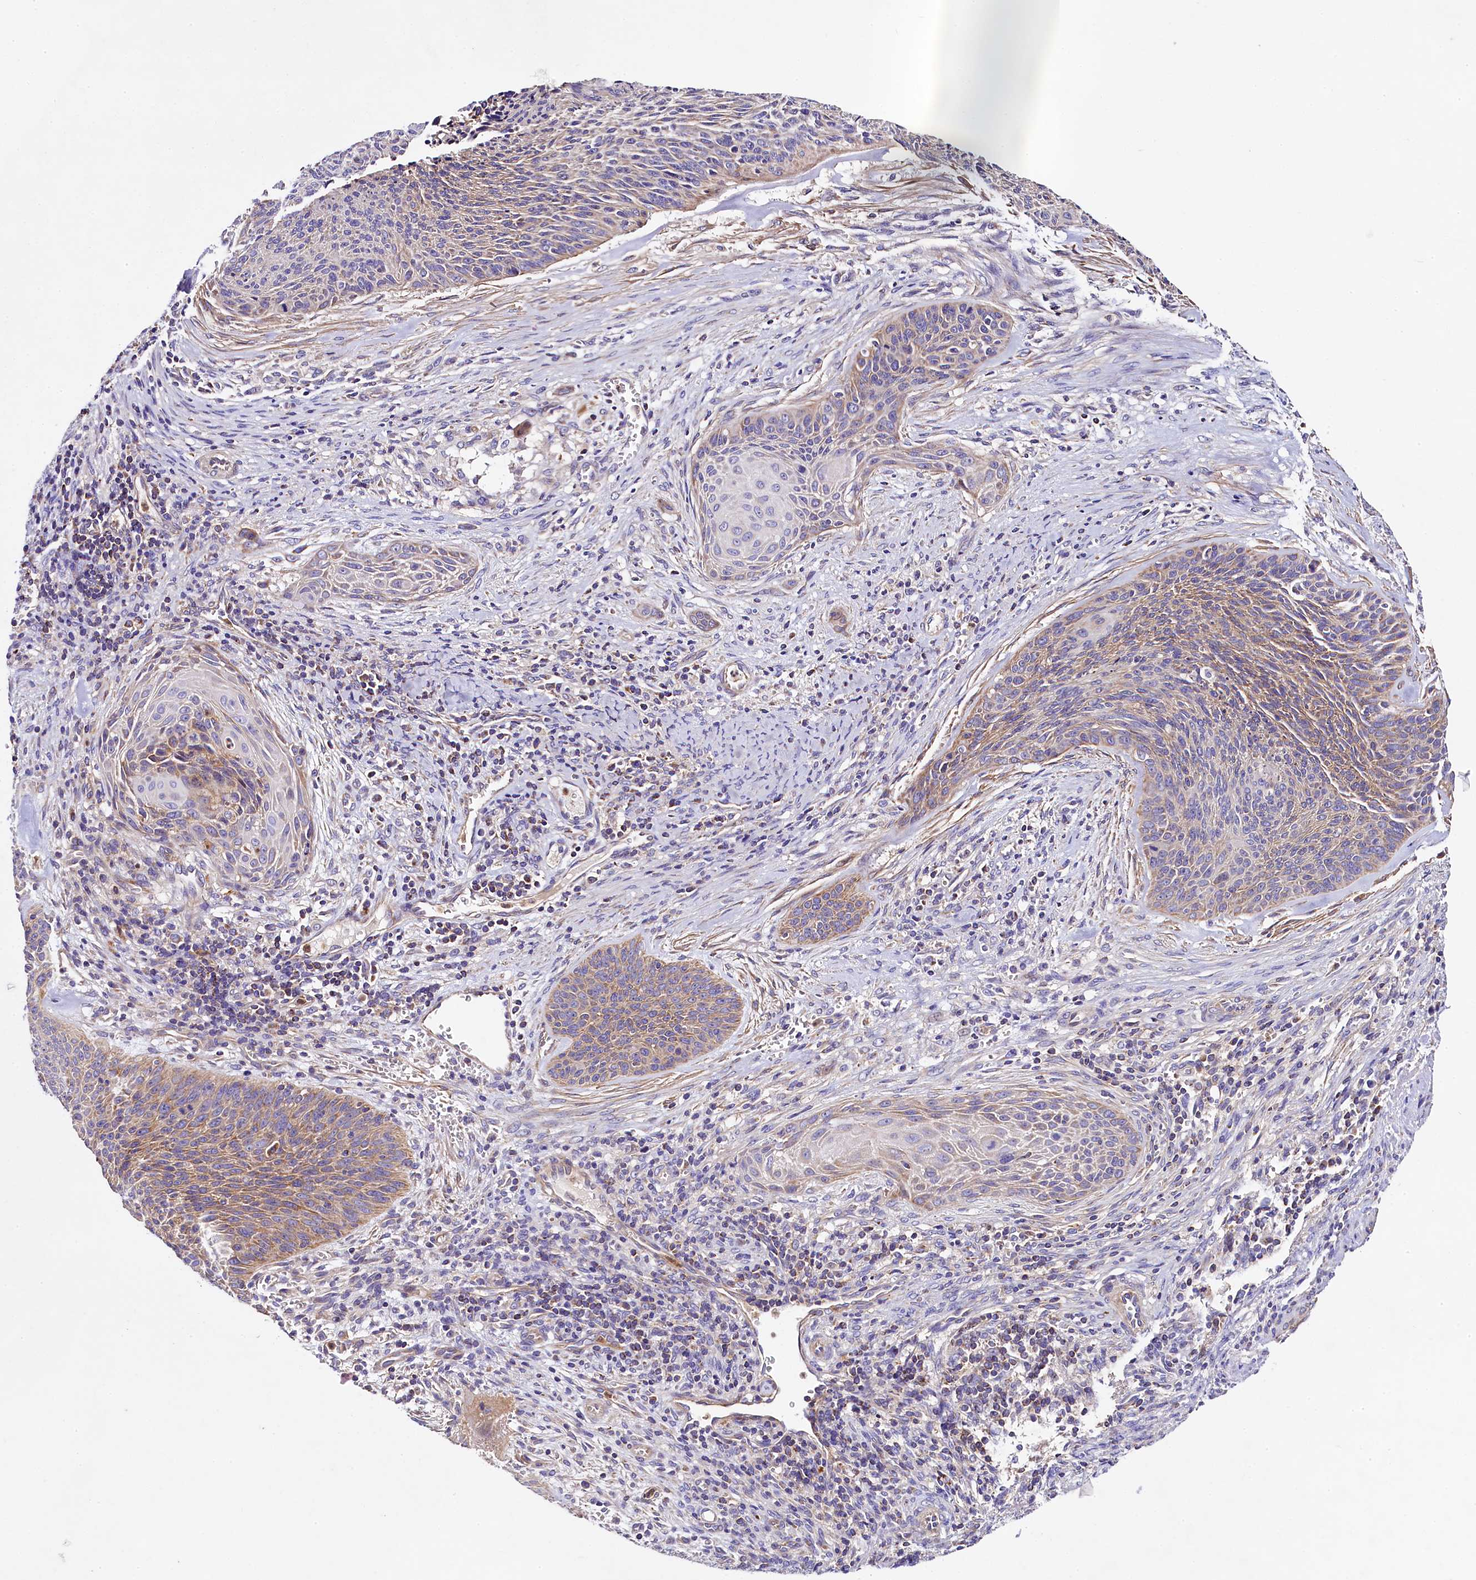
{"staining": {"intensity": "moderate", "quantity": "25%-75%", "location": "cytoplasmic/membranous"}, "tissue": "cervical cancer", "cell_type": "Tumor cells", "image_type": "cancer", "snomed": [{"axis": "morphology", "description": "Squamous cell carcinoma, NOS"}, {"axis": "topography", "description": "Cervix"}], "caption": "Immunohistochemistry photomicrograph of neoplastic tissue: human cervical squamous cell carcinoma stained using immunohistochemistry reveals medium levels of moderate protein expression localized specifically in the cytoplasmic/membranous of tumor cells, appearing as a cytoplasmic/membranous brown color.", "gene": "CLYBL", "patient": {"sex": "female", "age": 55}}